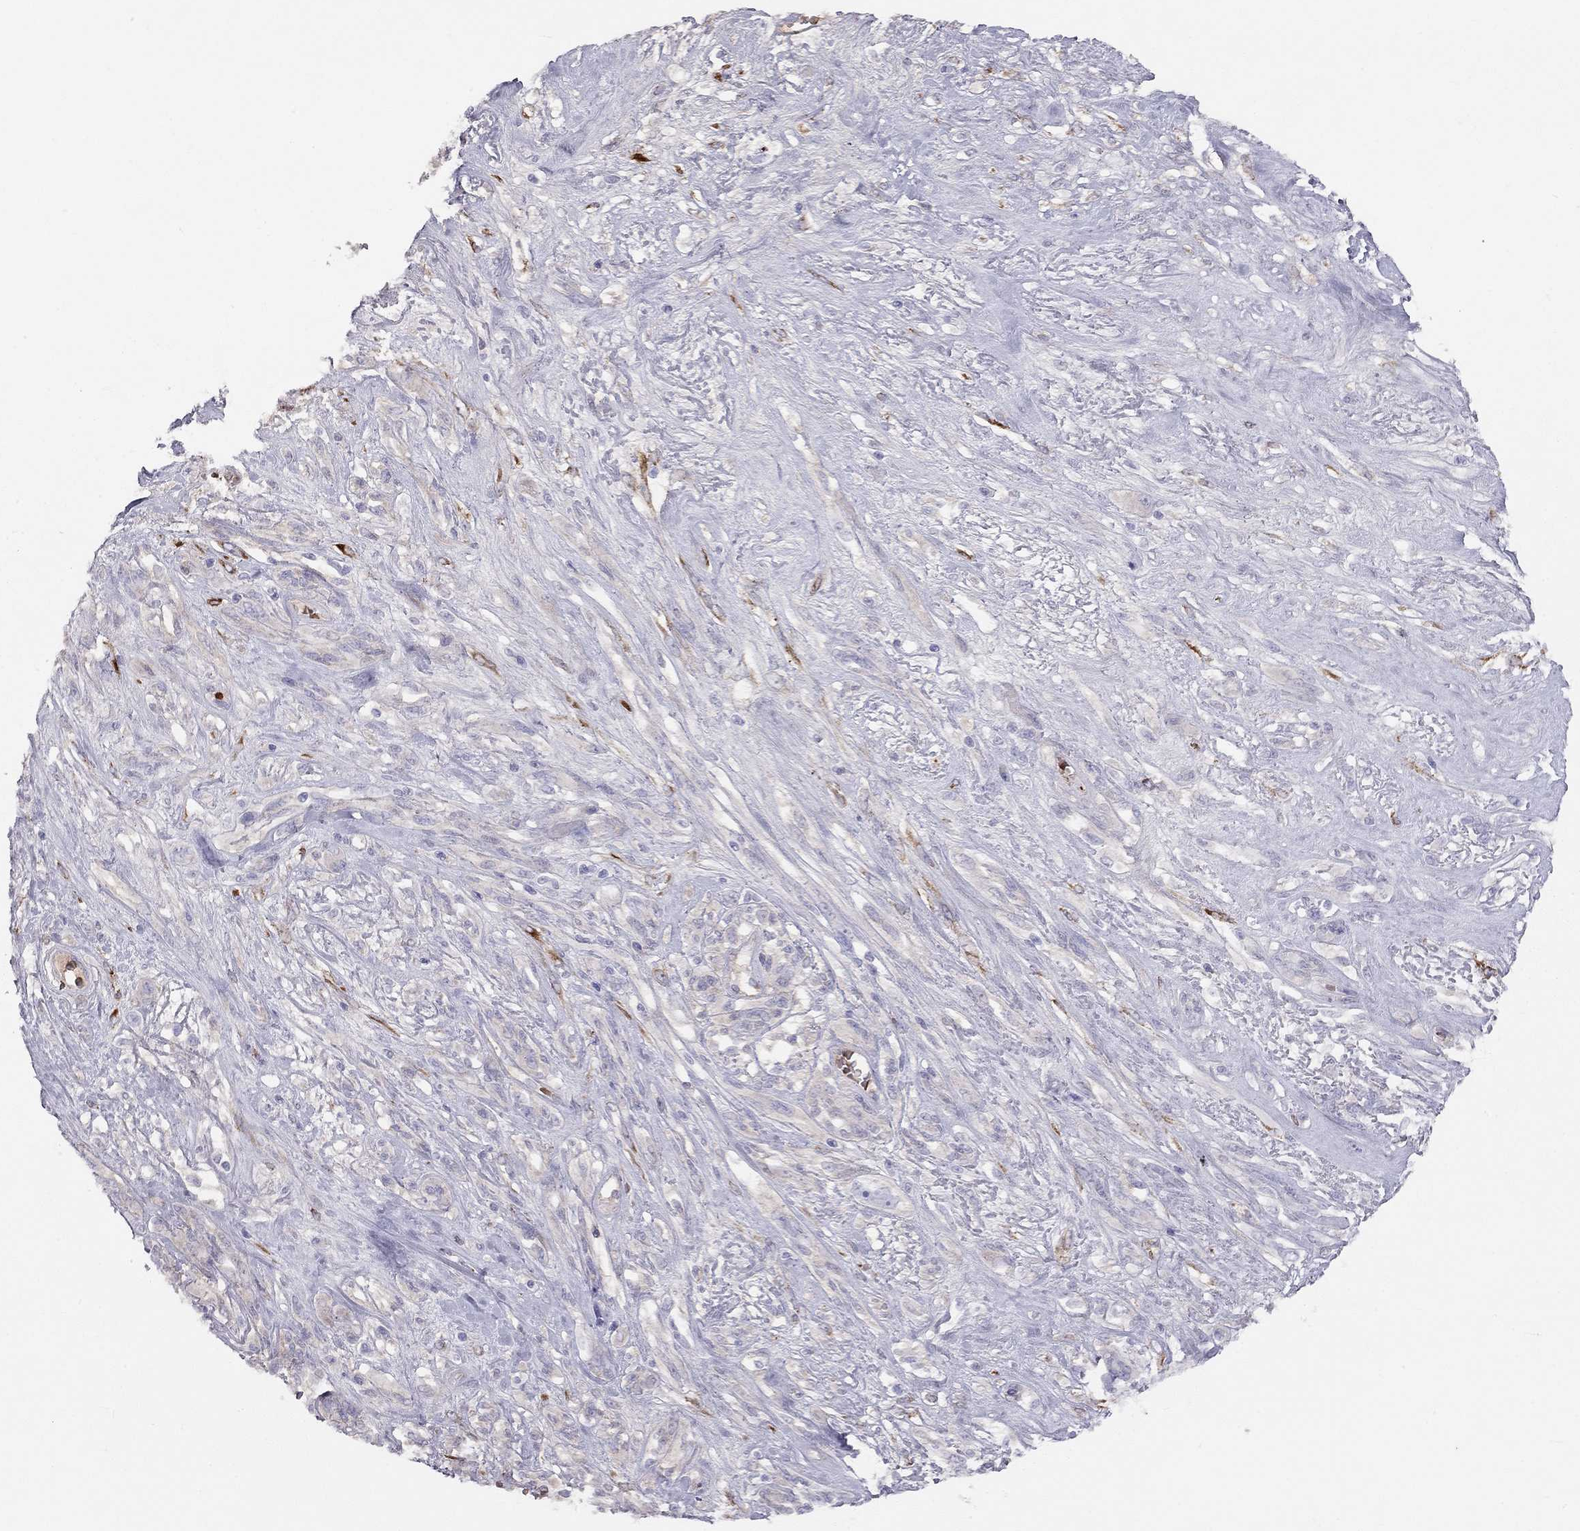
{"staining": {"intensity": "negative", "quantity": "none", "location": "none"}, "tissue": "melanoma", "cell_type": "Tumor cells", "image_type": "cancer", "snomed": [{"axis": "morphology", "description": "Malignant melanoma, NOS"}, {"axis": "topography", "description": "Skin"}], "caption": "The image exhibits no staining of tumor cells in malignant melanoma.", "gene": "RHD", "patient": {"sex": "female", "age": 91}}